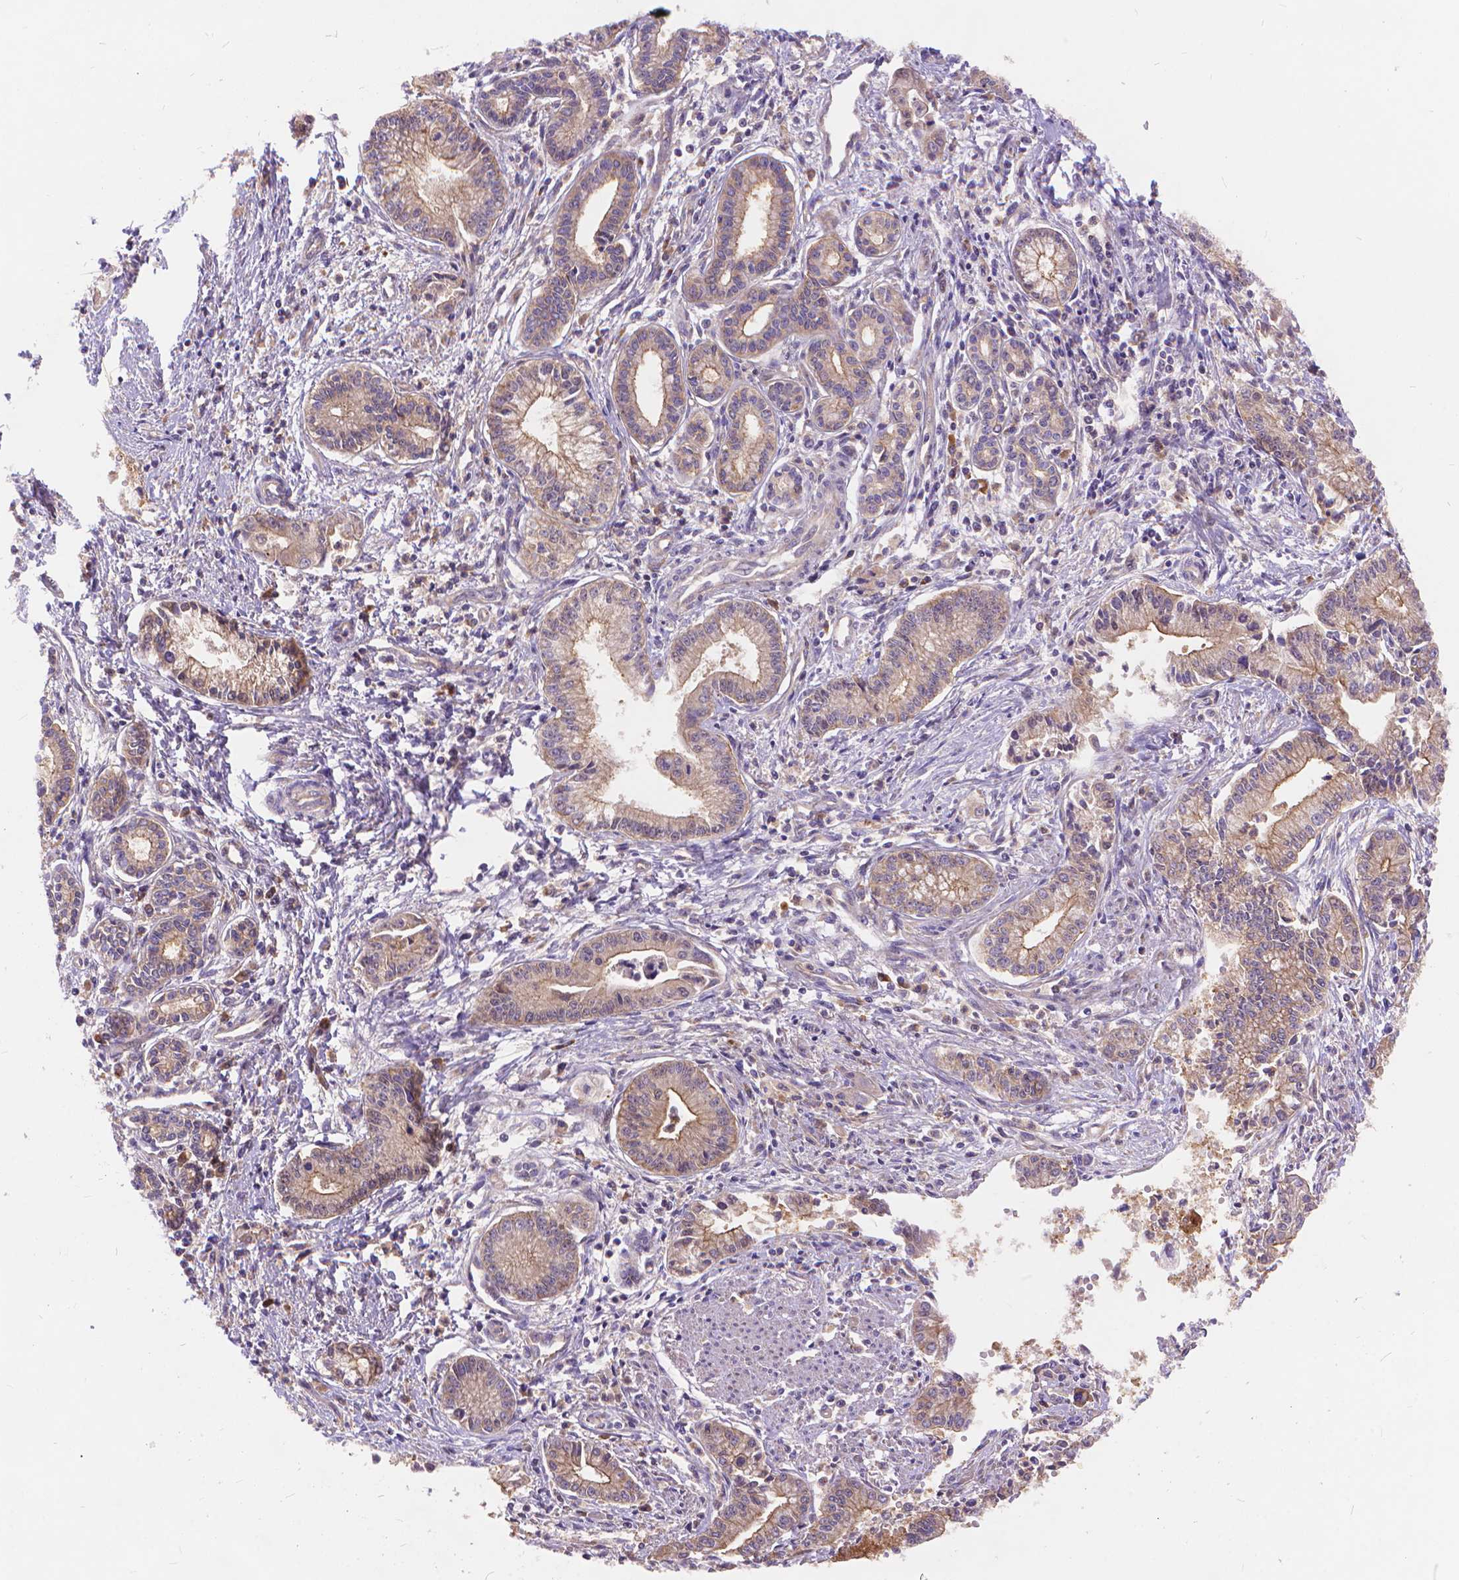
{"staining": {"intensity": "negative", "quantity": "none", "location": "none"}, "tissue": "pancreatic cancer", "cell_type": "Tumor cells", "image_type": "cancer", "snomed": [{"axis": "morphology", "description": "Adenocarcinoma, NOS"}, {"axis": "topography", "description": "Pancreas"}], "caption": "High power microscopy micrograph of an immunohistochemistry histopathology image of pancreatic cancer (adenocarcinoma), revealing no significant staining in tumor cells.", "gene": "ARAP1", "patient": {"sex": "female", "age": 65}}